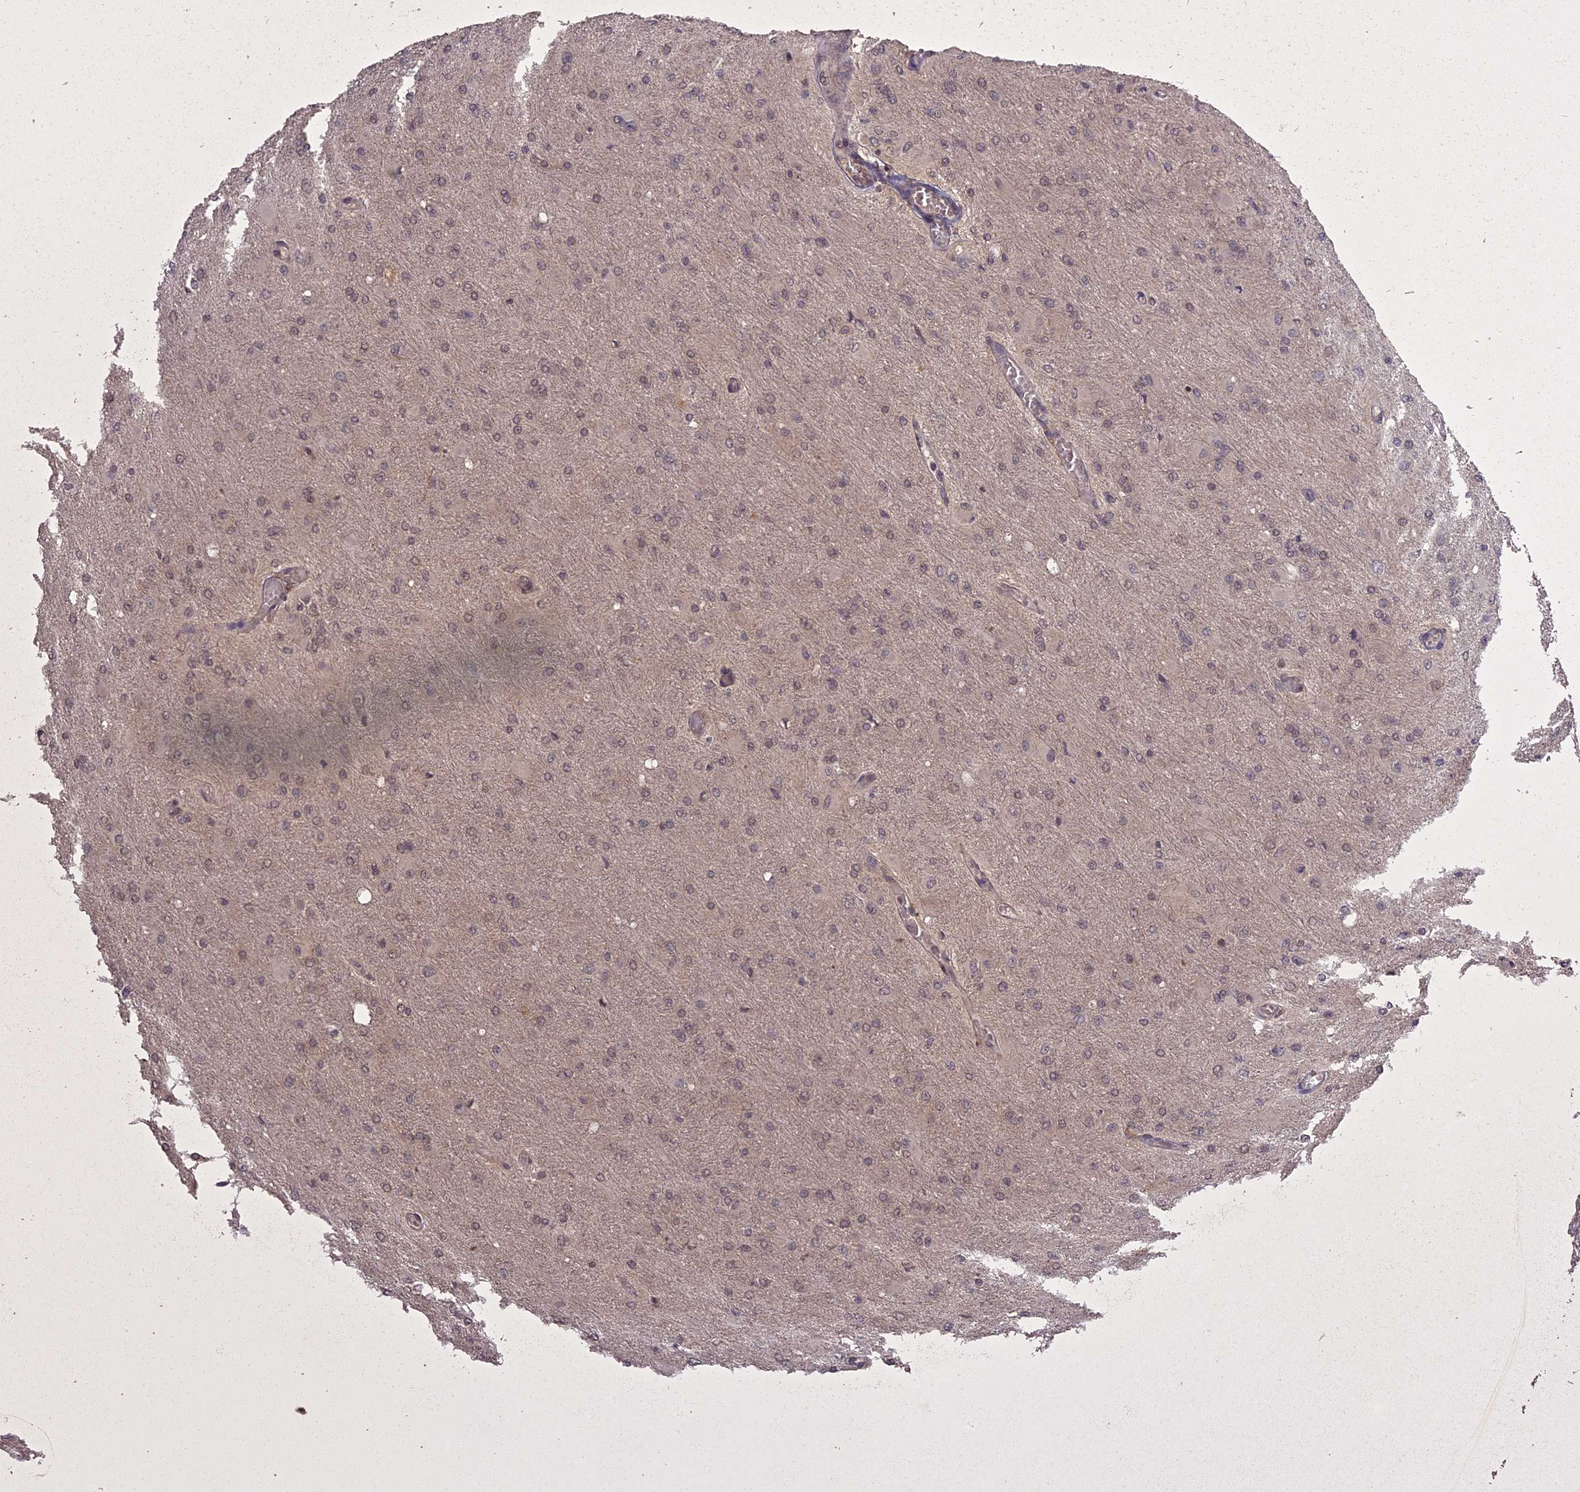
{"staining": {"intensity": "negative", "quantity": "none", "location": "none"}, "tissue": "glioma", "cell_type": "Tumor cells", "image_type": "cancer", "snomed": [{"axis": "morphology", "description": "Glioma, malignant, High grade"}, {"axis": "topography", "description": "Cerebral cortex"}], "caption": "Human malignant glioma (high-grade) stained for a protein using IHC shows no expression in tumor cells.", "gene": "ING5", "patient": {"sex": "female", "age": 36}}